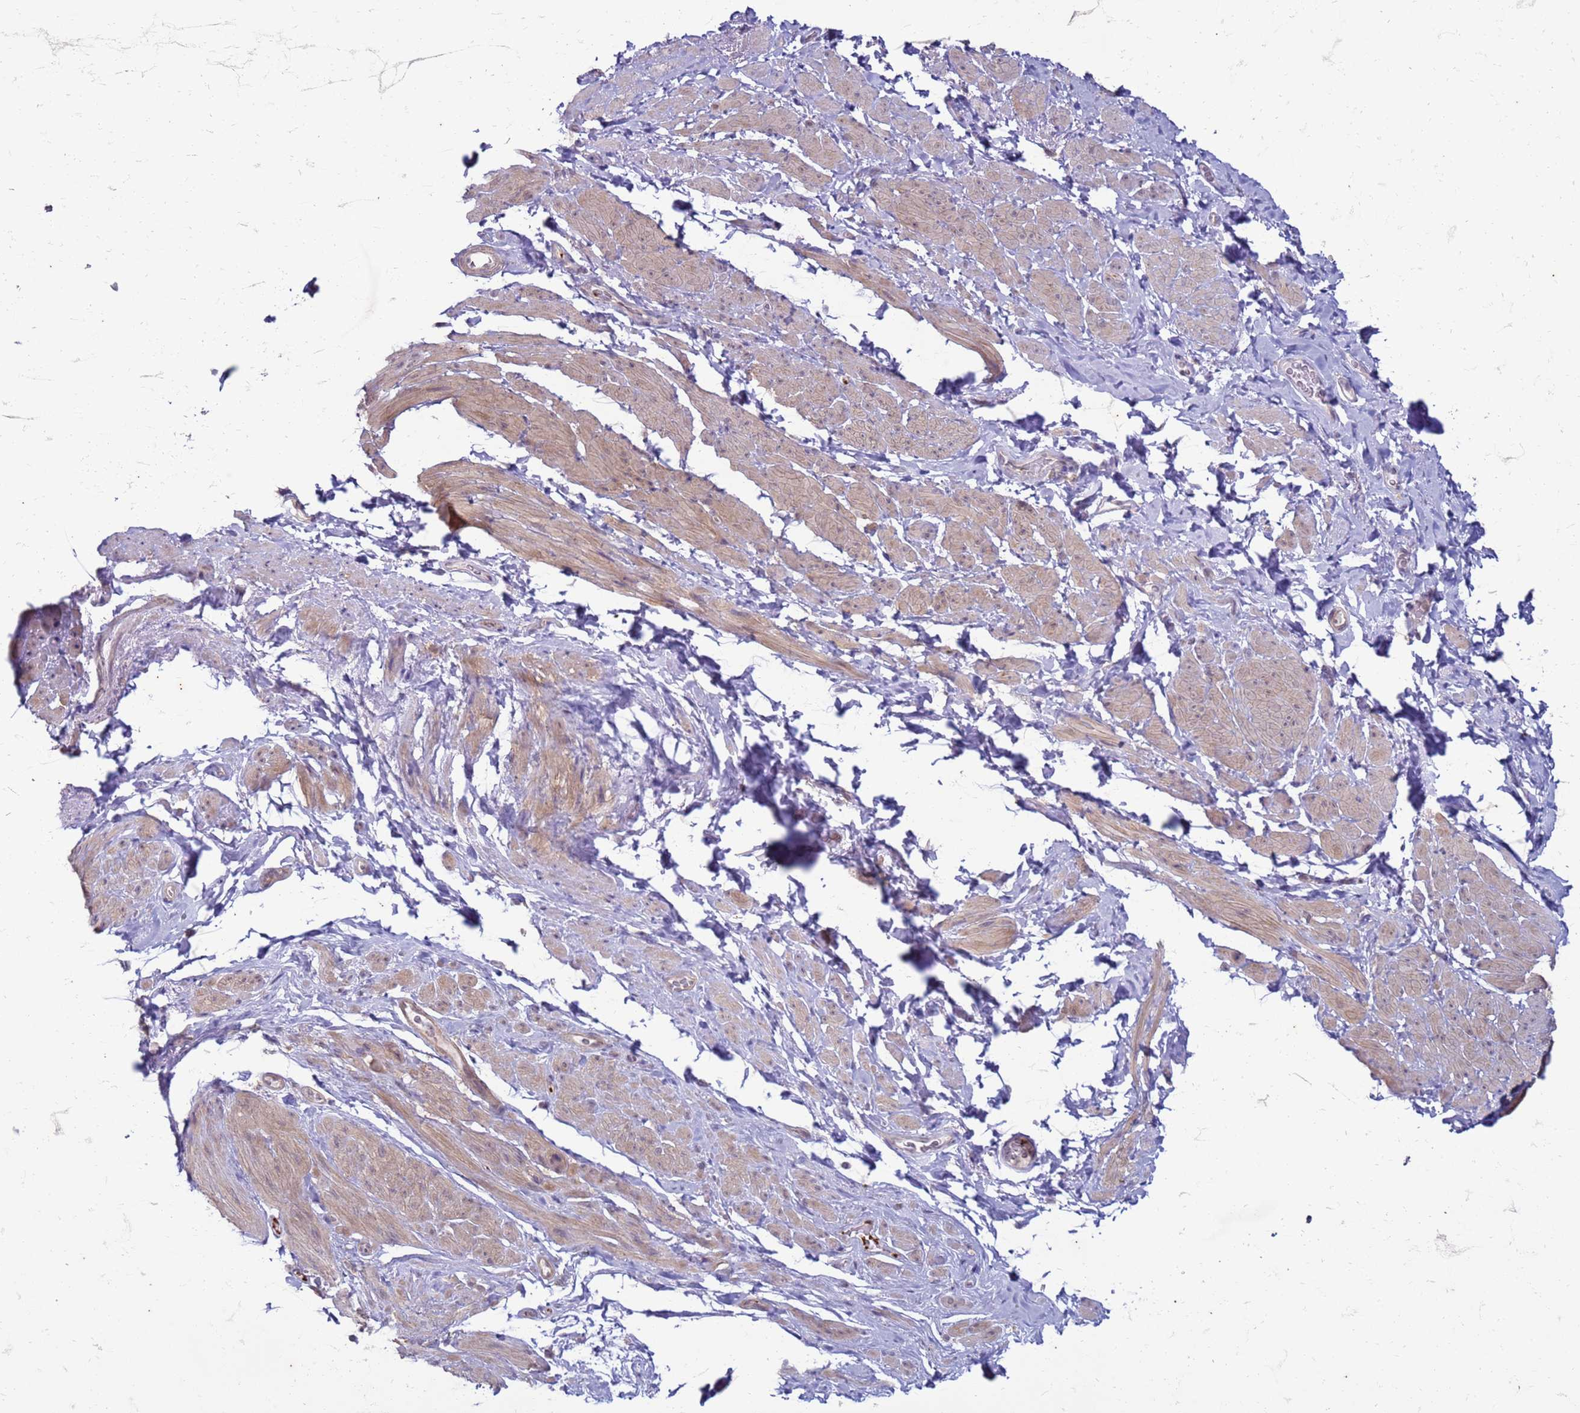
{"staining": {"intensity": "weak", "quantity": "25%-75%", "location": "cytoplasmic/membranous"}, "tissue": "smooth muscle", "cell_type": "Smooth muscle cells", "image_type": "normal", "snomed": [{"axis": "morphology", "description": "Normal tissue, NOS"}, {"axis": "topography", "description": "Smooth muscle"}, {"axis": "topography", "description": "Peripheral nerve tissue"}], "caption": "Benign smooth muscle exhibits weak cytoplasmic/membranous positivity in about 25%-75% of smooth muscle cells.", "gene": "SLC15A3", "patient": {"sex": "male", "age": 69}}